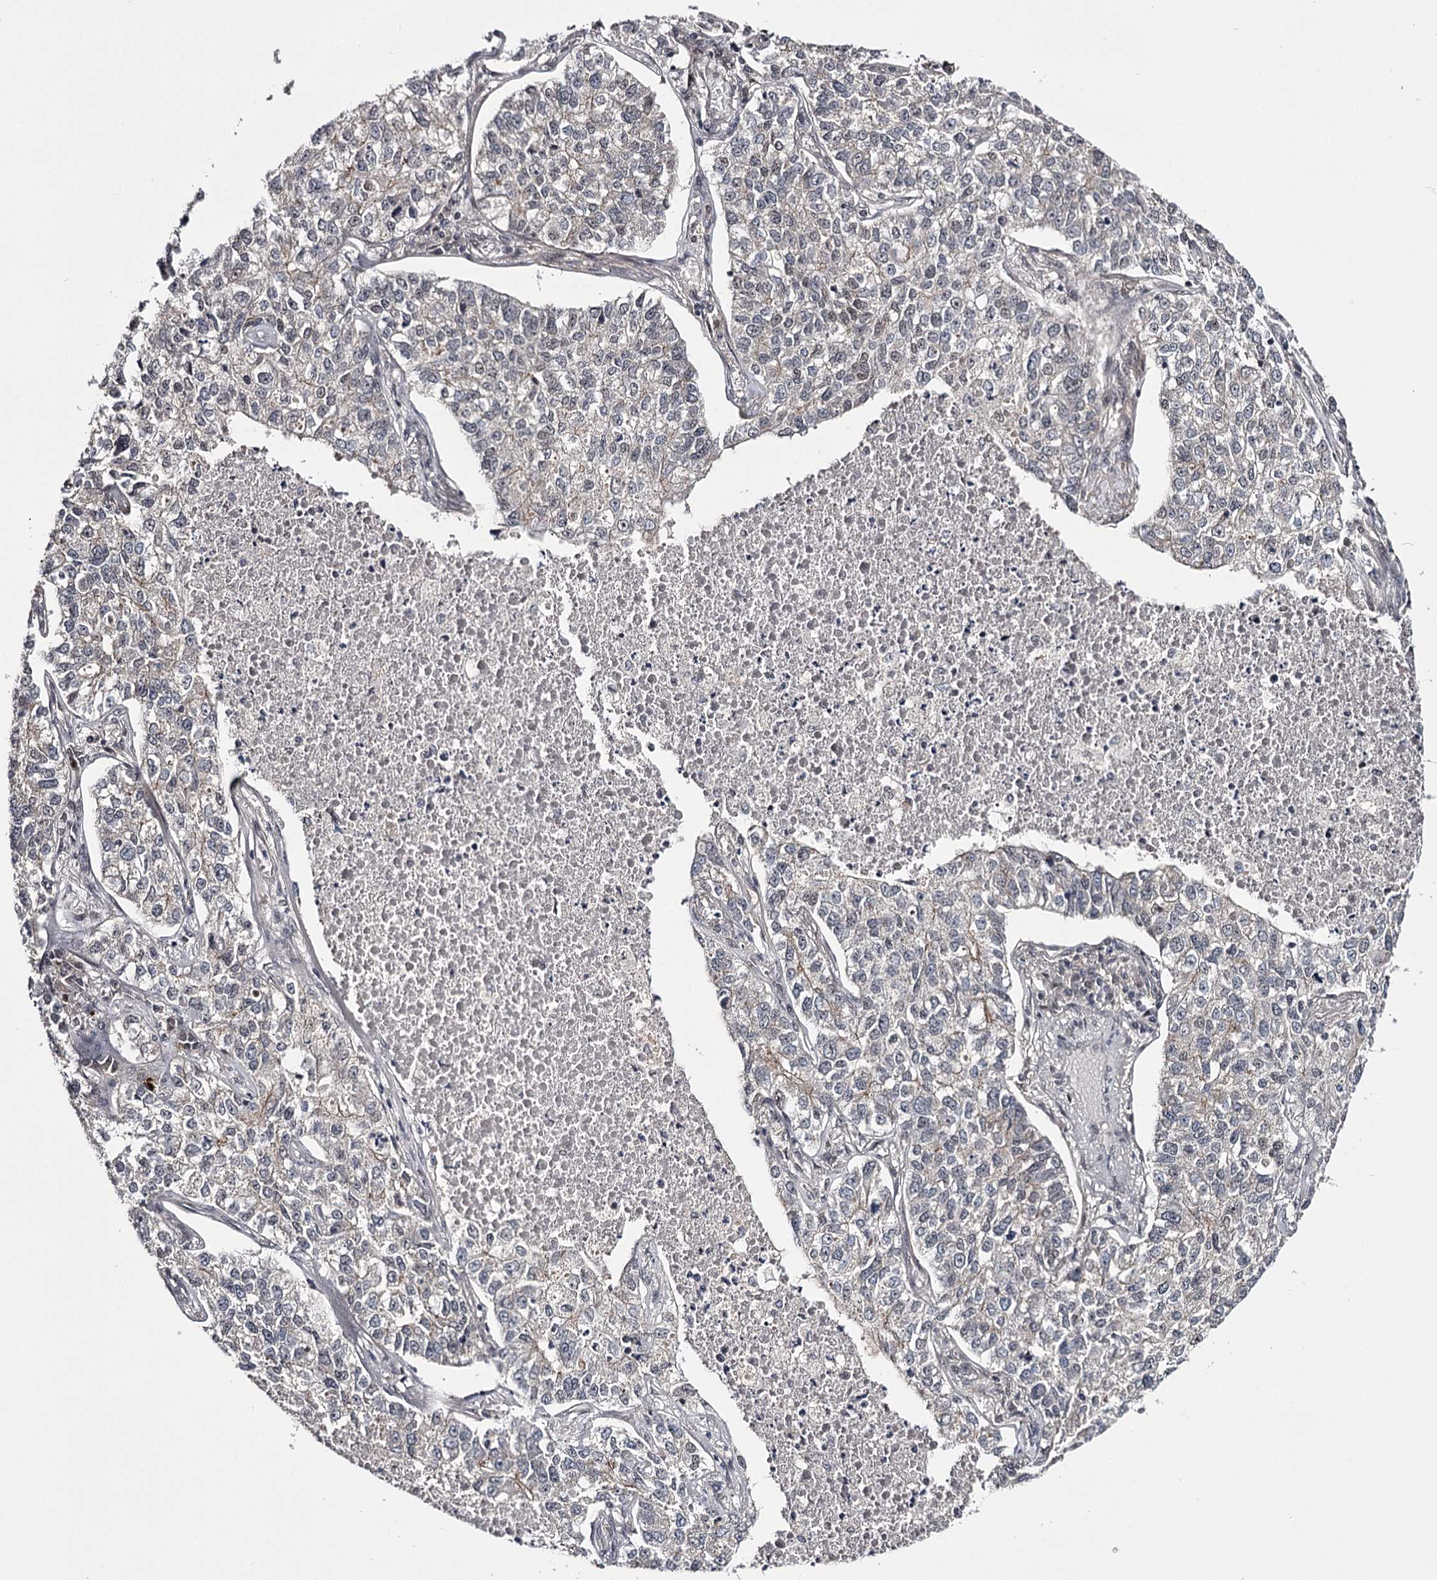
{"staining": {"intensity": "negative", "quantity": "none", "location": "none"}, "tissue": "lung cancer", "cell_type": "Tumor cells", "image_type": "cancer", "snomed": [{"axis": "morphology", "description": "Adenocarcinoma, NOS"}, {"axis": "topography", "description": "Lung"}], "caption": "The photomicrograph displays no significant expression in tumor cells of lung adenocarcinoma.", "gene": "TTC33", "patient": {"sex": "male", "age": 49}}